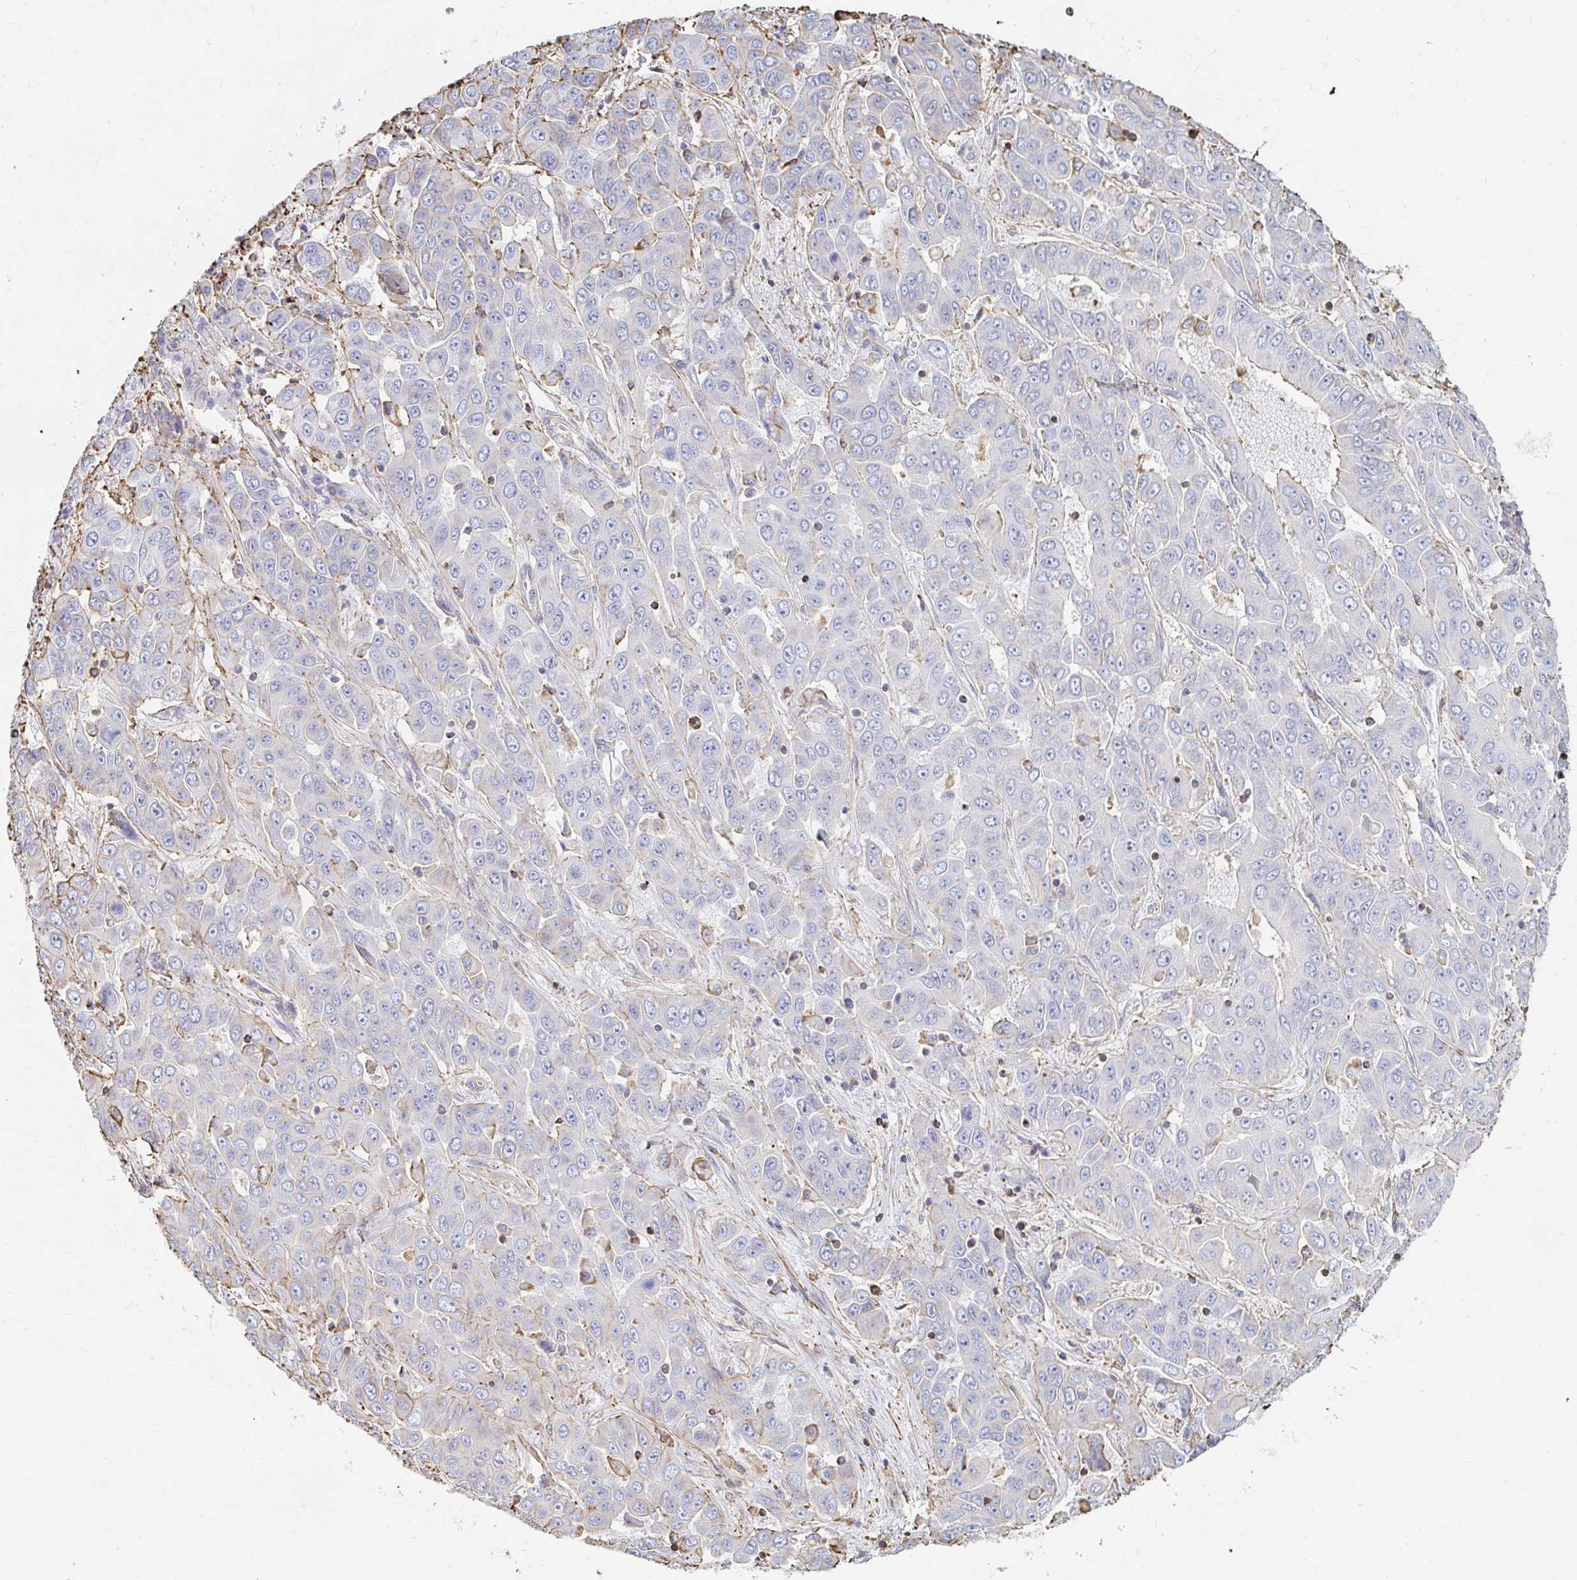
{"staining": {"intensity": "negative", "quantity": "none", "location": "none"}, "tissue": "liver cancer", "cell_type": "Tumor cells", "image_type": "cancer", "snomed": [{"axis": "morphology", "description": "Cholangiocarcinoma"}, {"axis": "topography", "description": "Liver"}], "caption": "IHC of human liver cancer (cholangiocarcinoma) reveals no expression in tumor cells.", "gene": "PTPN14", "patient": {"sex": "female", "age": 52}}